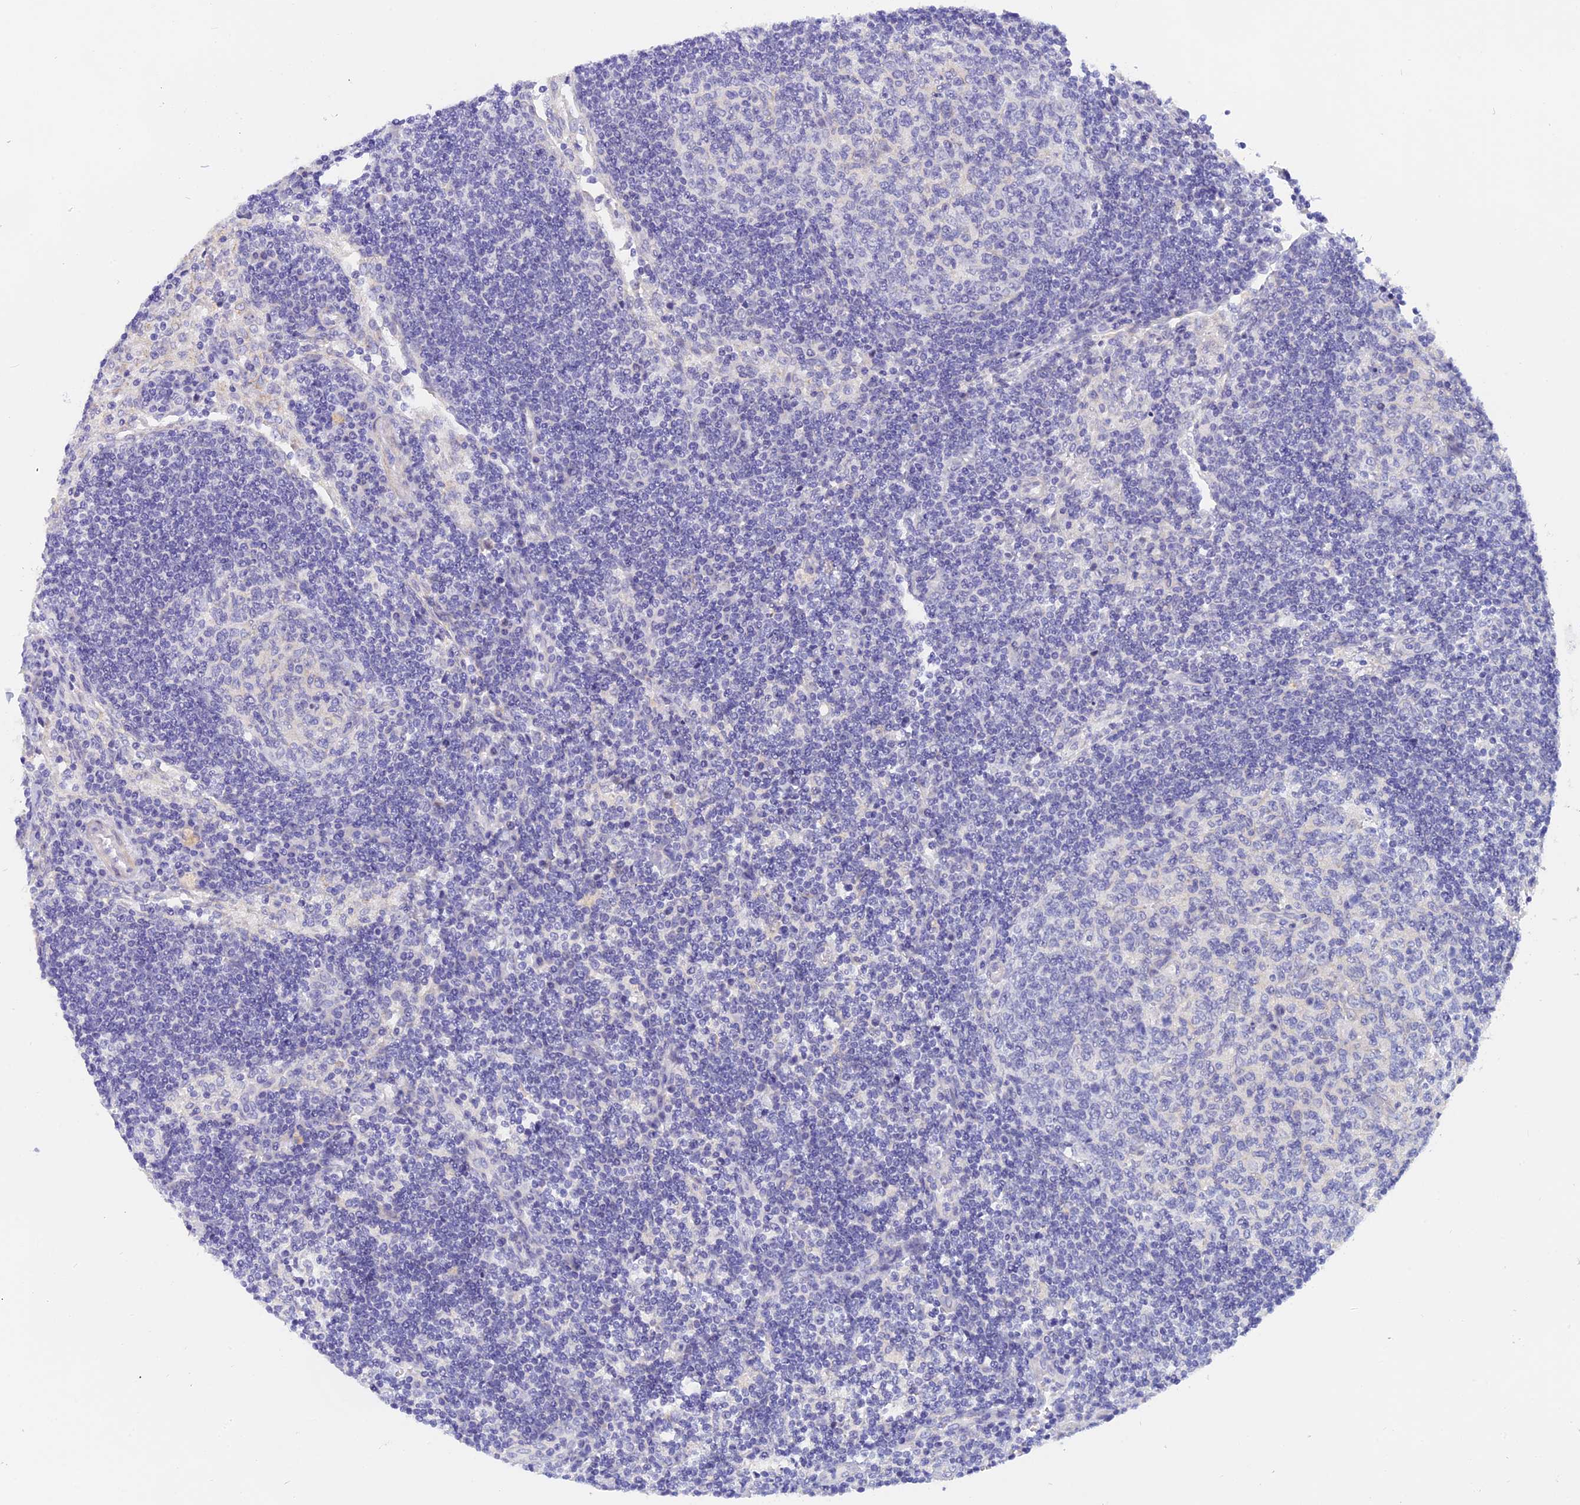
{"staining": {"intensity": "negative", "quantity": "none", "location": "none"}, "tissue": "lymph node", "cell_type": "Germinal center cells", "image_type": "normal", "snomed": [{"axis": "morphology", "description": "Normal tissue, NOS"}, {"axis": "topography", "description": "Lymph node"}], "caption": "Germinal center cells show no significant protein positivity in benign lymph node.", "gene": "GLB1L", "patient": {"sex": "female", "age": 73}}